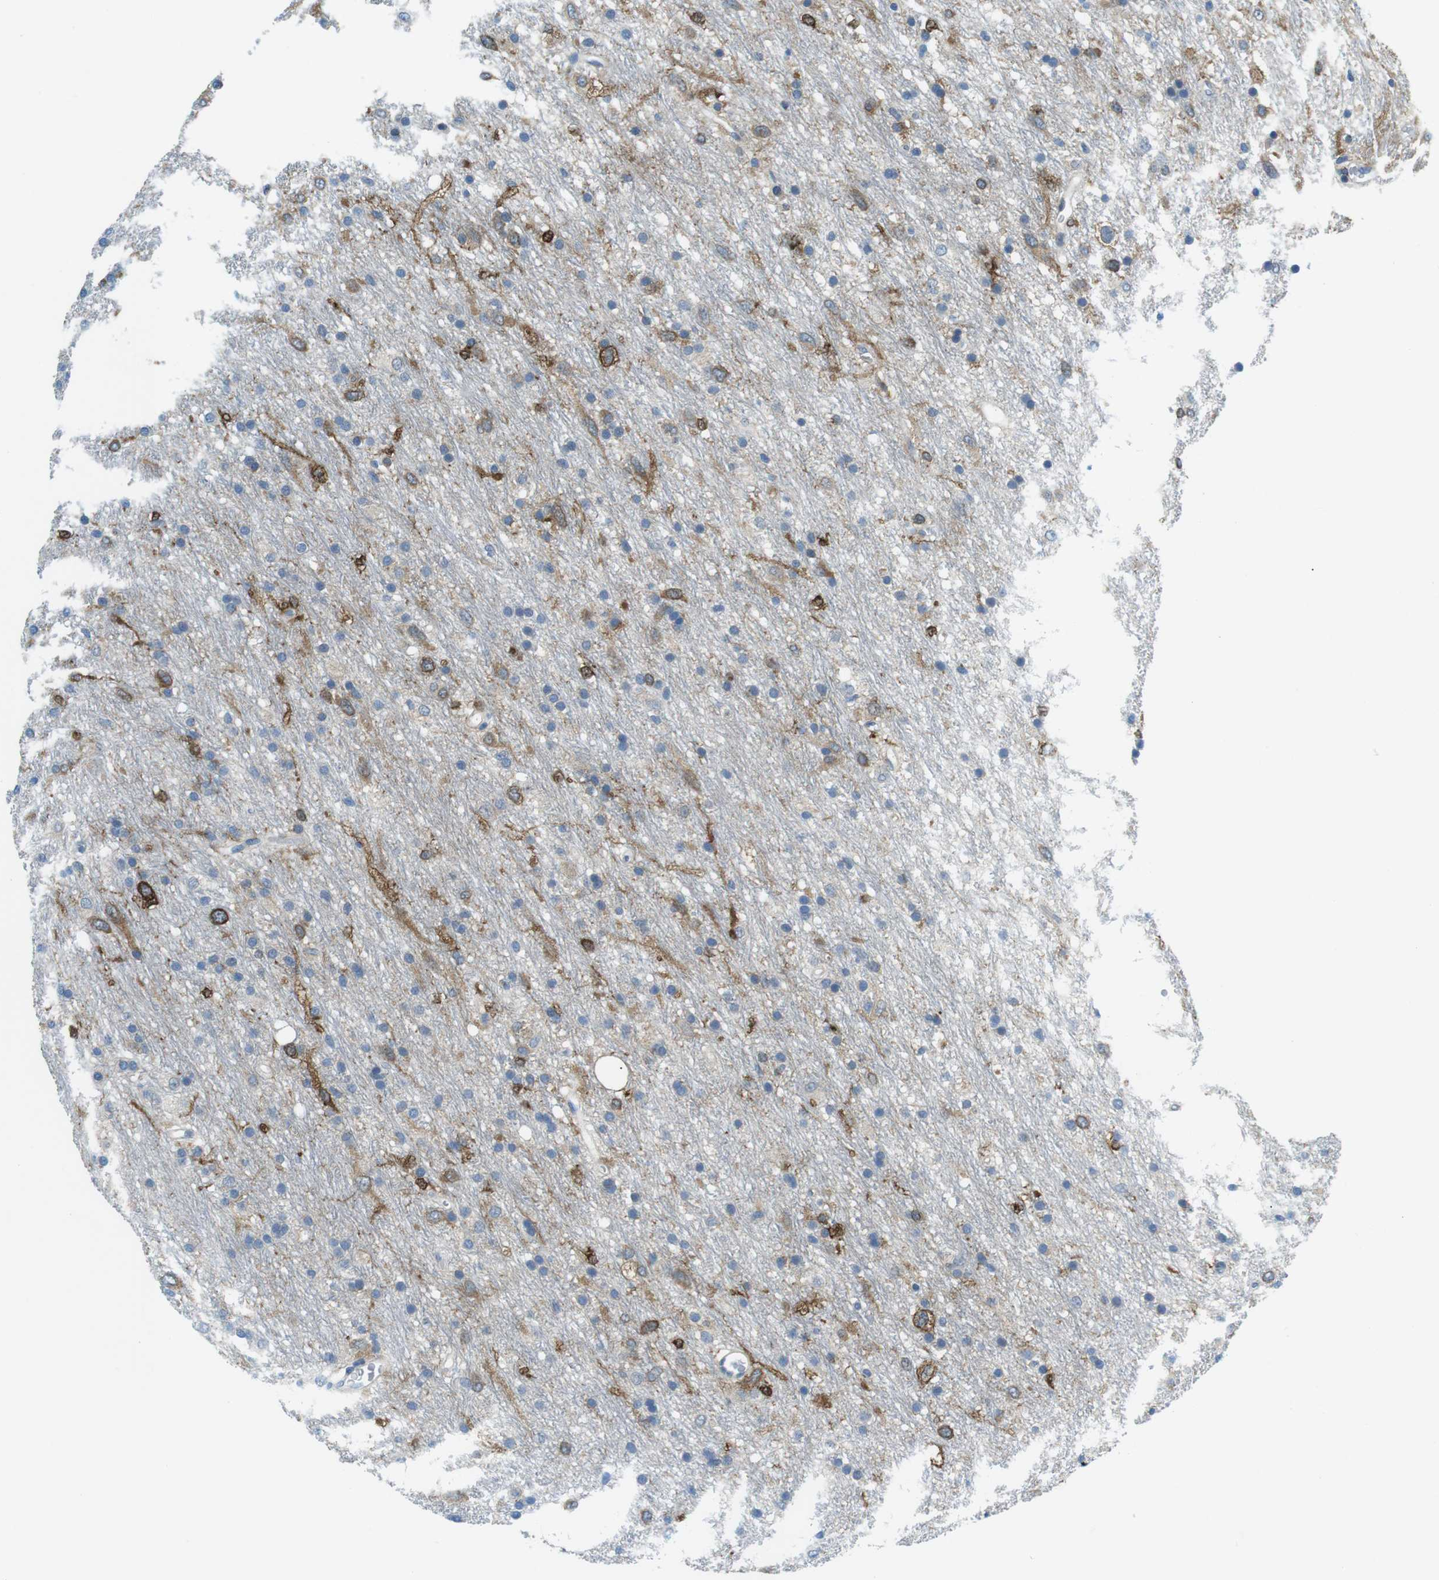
{"staining": {"intensity": "moderate", "quantity": "25%-75%", "location": "cytoplasmic/membranous"}, "tissue": "glioma", "cell_type": "Tumor cells", "image_type": "cancer", "snomed": [{"axis": "morphology", "description": "Glioma, malignant, Low grade"}, {"axis": "topography", "description": "Brain"}], "caption": "The immunohistochemical stain labels moderate cytoplasmic/membranous positivity in tumor cells of glioma tissue.", "gene": "PHLDA1", "patient": {"sex": "male", "age": 77}}